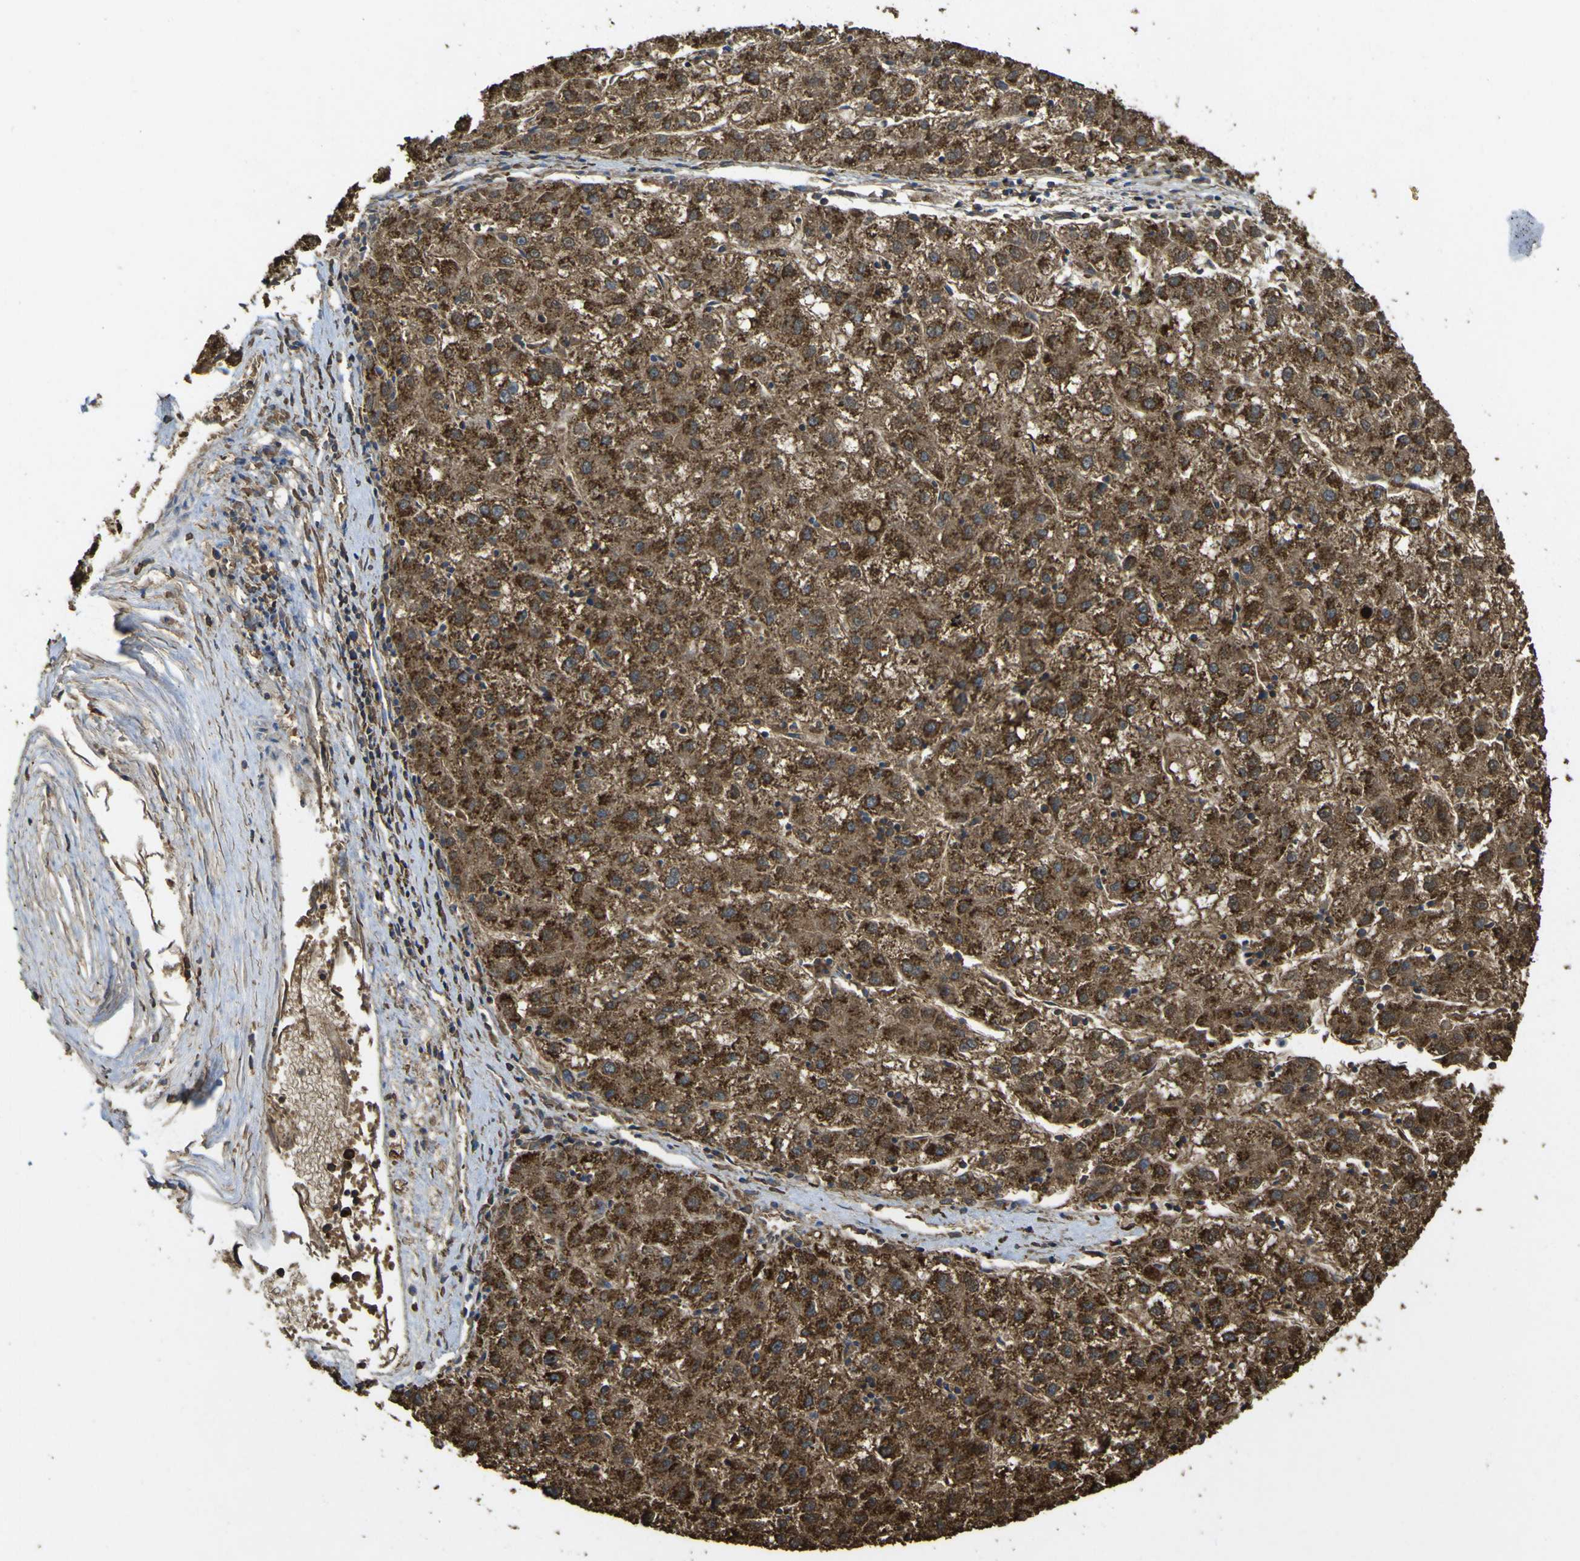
{"staining": {"intensity": "strong", "quantity": ">75%", "location": "cytoplasmic/membranous"}, "tissue": "liver cancer", "cell_type": "Tumor cells", "image_type": "cancer", "snomed": [{"axis": "morphology", "description": "Carcinoma, Hepatocellular, NOS"}, {"axis": "topography", "description": "Liver"}], "caption": "This is a micrograph of immunohistochemistry staining of liver cancer, which shows strong expression in the cytoplasmic/membranous of tumor cells.", "gene": "ACSL3", "patient": {"sex": "male", "age": 72}}